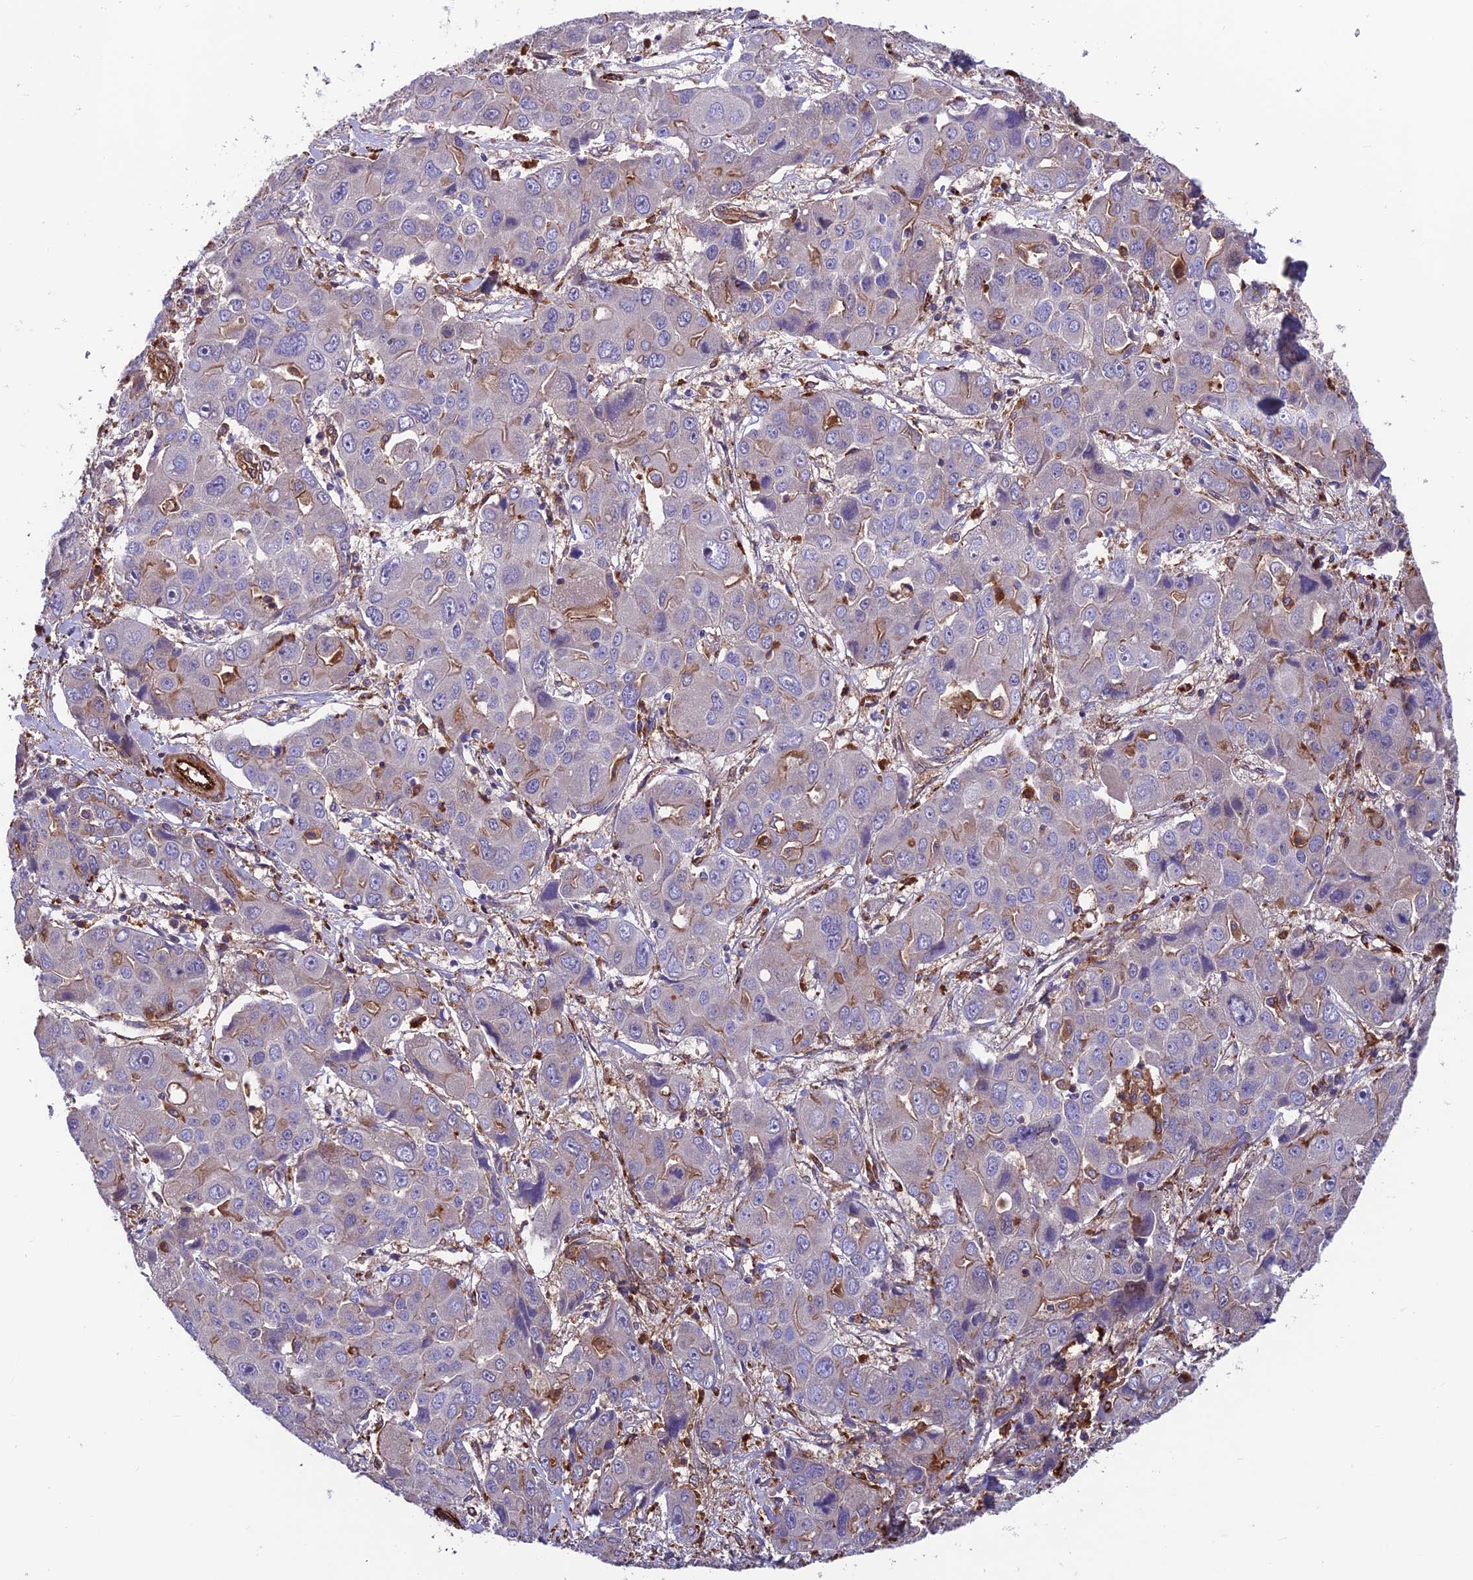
{"staining": {"intensity": "moderate", "quantity": "<25%", "location": "cytoplasmic/membranous"}, "tissue": "liver cancer", "cell_type": "Tumor cells", "image_type": "cancer", "snomed": [{"axis": "morphology", "description": "Cholangiocarcinoma"}, {"axis": "topography", "description": "Liver"}], "caption": "A micrograph of human liver cholangiocarcinoma stained for a protein reveals moderate cytoplasmic/membranous brown staining in tumor cells.", "gene": "RTN4RL1", "patient": {"sex": "male", "age": 67}}